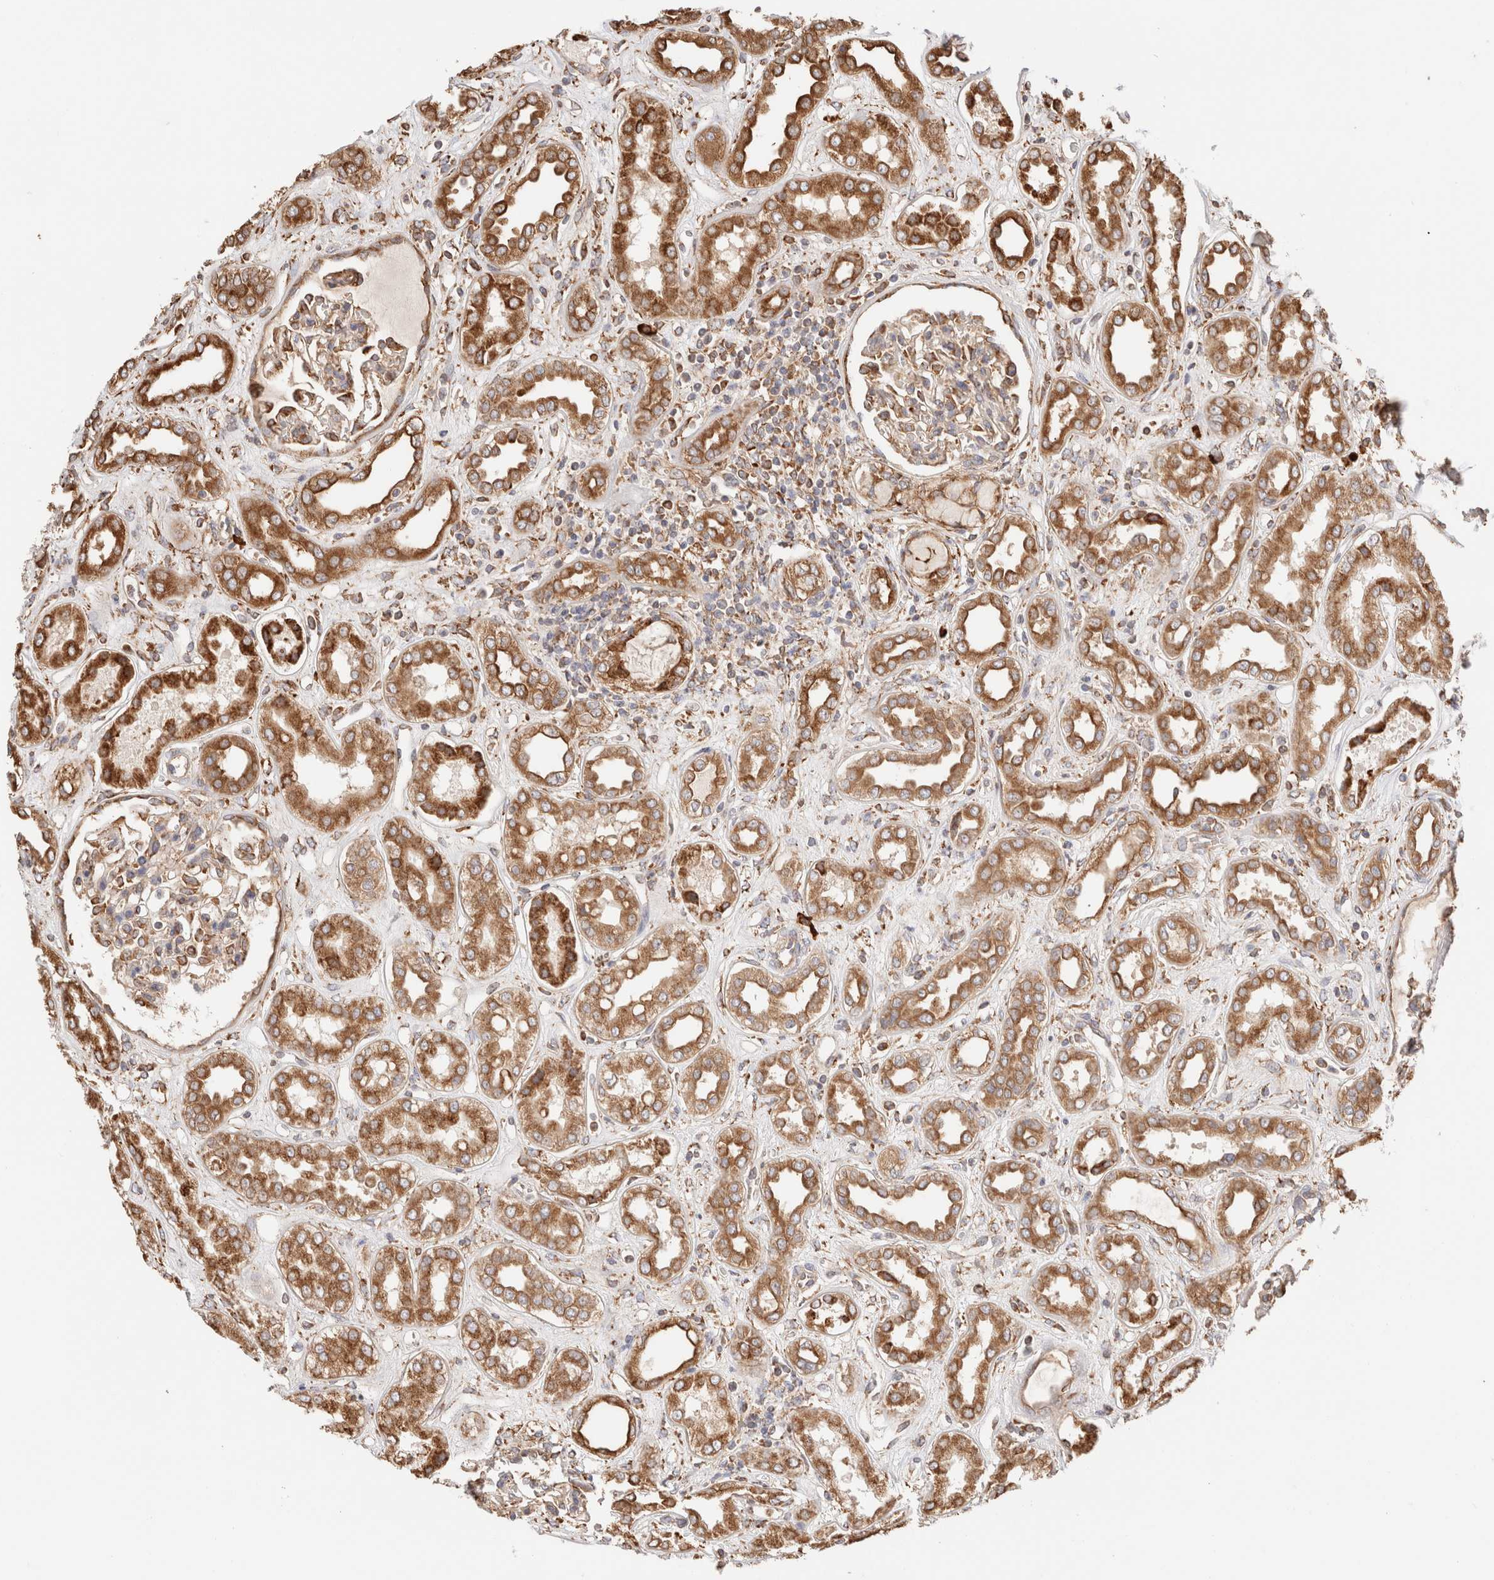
{"staining": {"intensity": "moderate", "quantity": ">75%", "location": "cytoplasmic/membranous"}, "tissue": "kidney", "cell_type": "Cells in glomeruli", "image_type": "normal", "snomed": [{"axis": "morphology", "description": "Normal tissue, NOS"}, {"axis": "topography", "description": "Kidney"}], "caption": "Immunohistochemistry (IHC) of normal human kidney reveals medium levels of moderate cytoplasmic/membranous positivity in approximately >75% of cells in glomeruli.", "gene": "FER", "patient": {"sex": "male", "age": 59}}